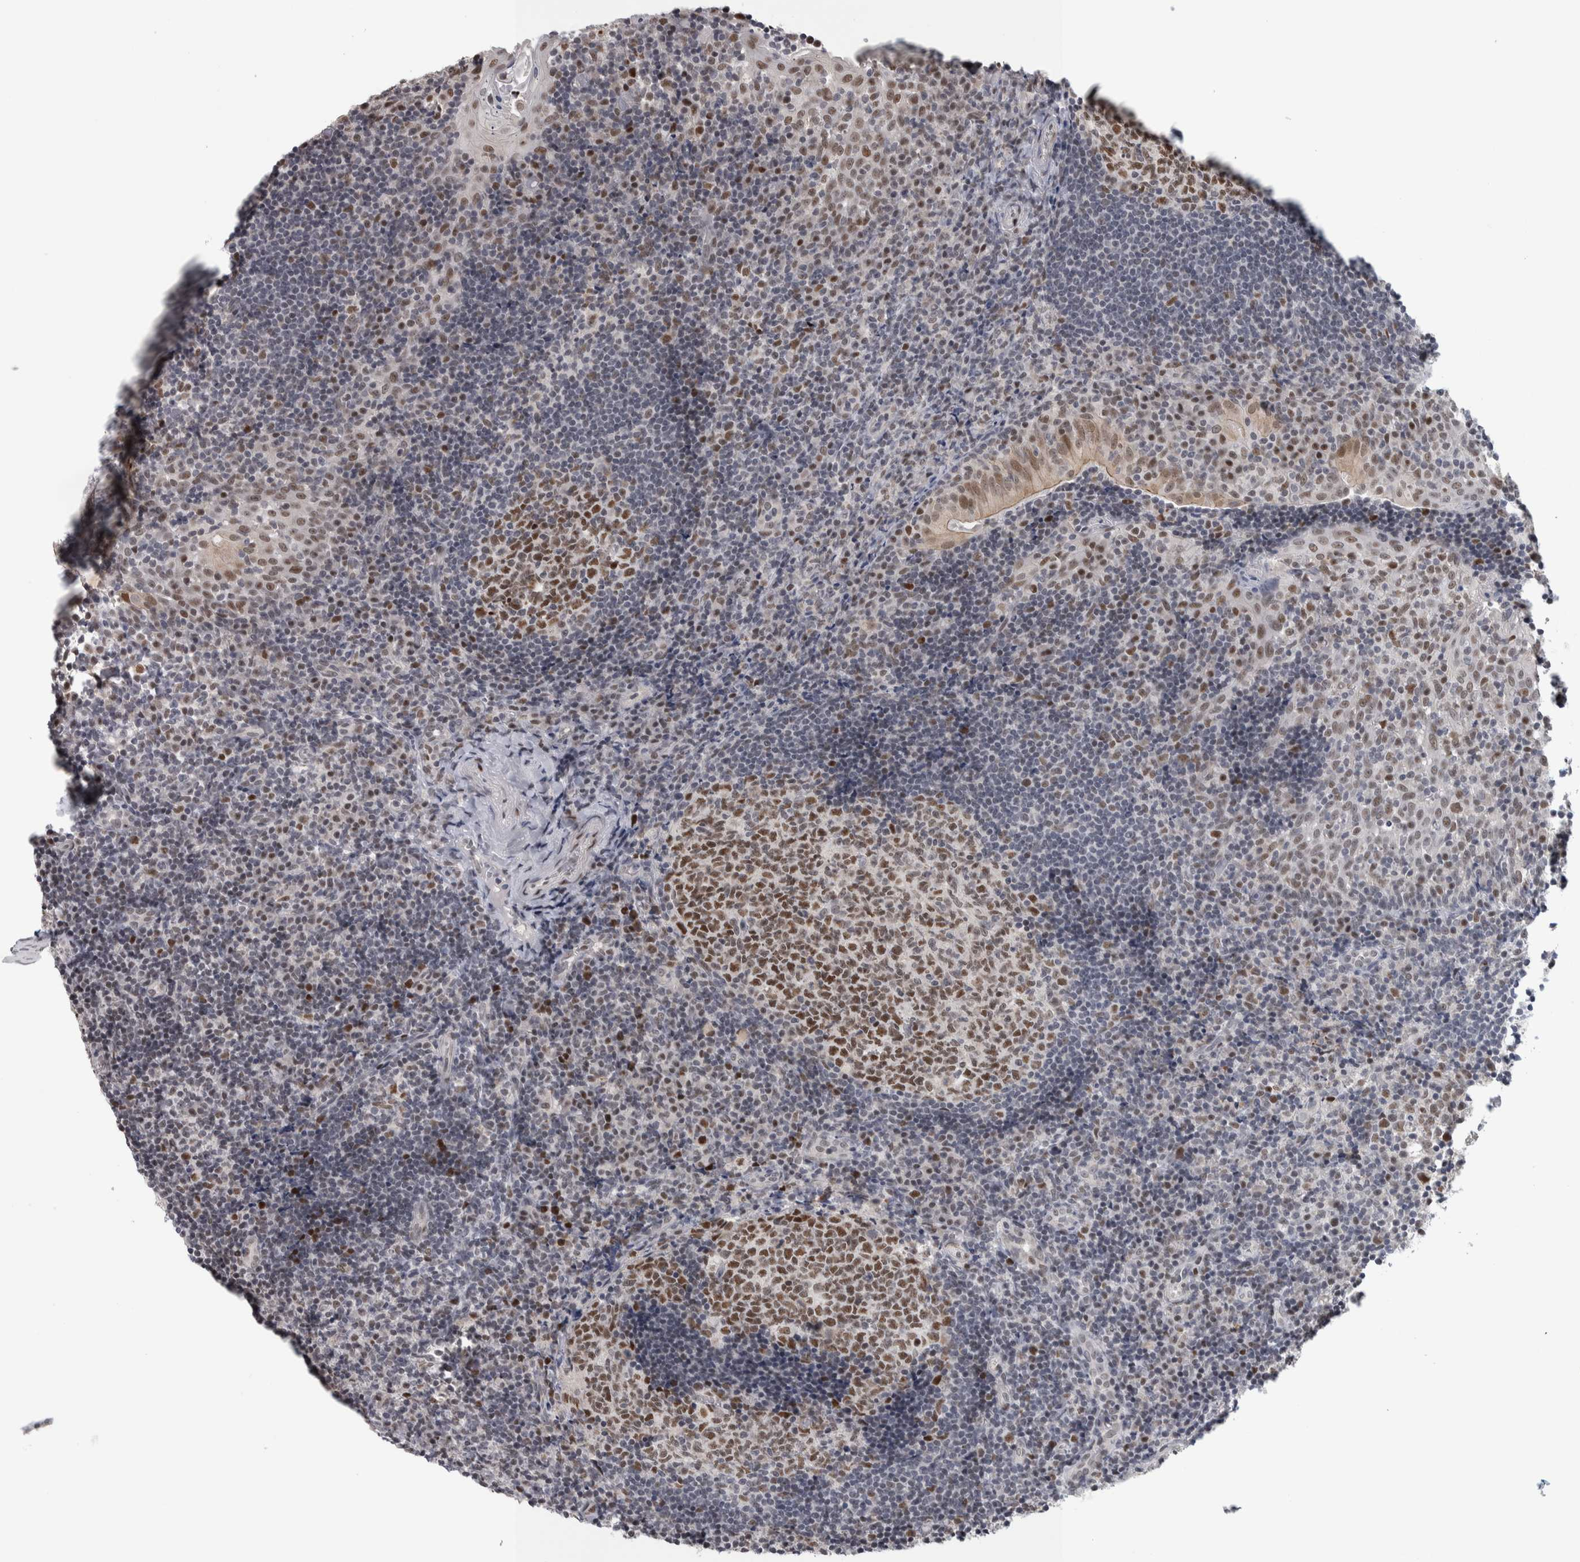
{"staining": {"intensity": "strong", "quantity": ">75%", "location": "nuclear"}, "tissue": "tonsil", "cell_type": "Germinal center cells", "image_type": "normal", "snomed": [{"axis": "morphology", "description": "Normal tissue, NOS"}, {"axis": "topography", "description": "Tonsil"}], "caption": "Immunohistochemistry (IHC) image of normal human tonsil stained for a protein (brown), which shows high levels of strong nuclear expression in about >75% of germinal center cells.", "gene": "HEXIM2", "patient": {"sex": "female", "age": 40}}